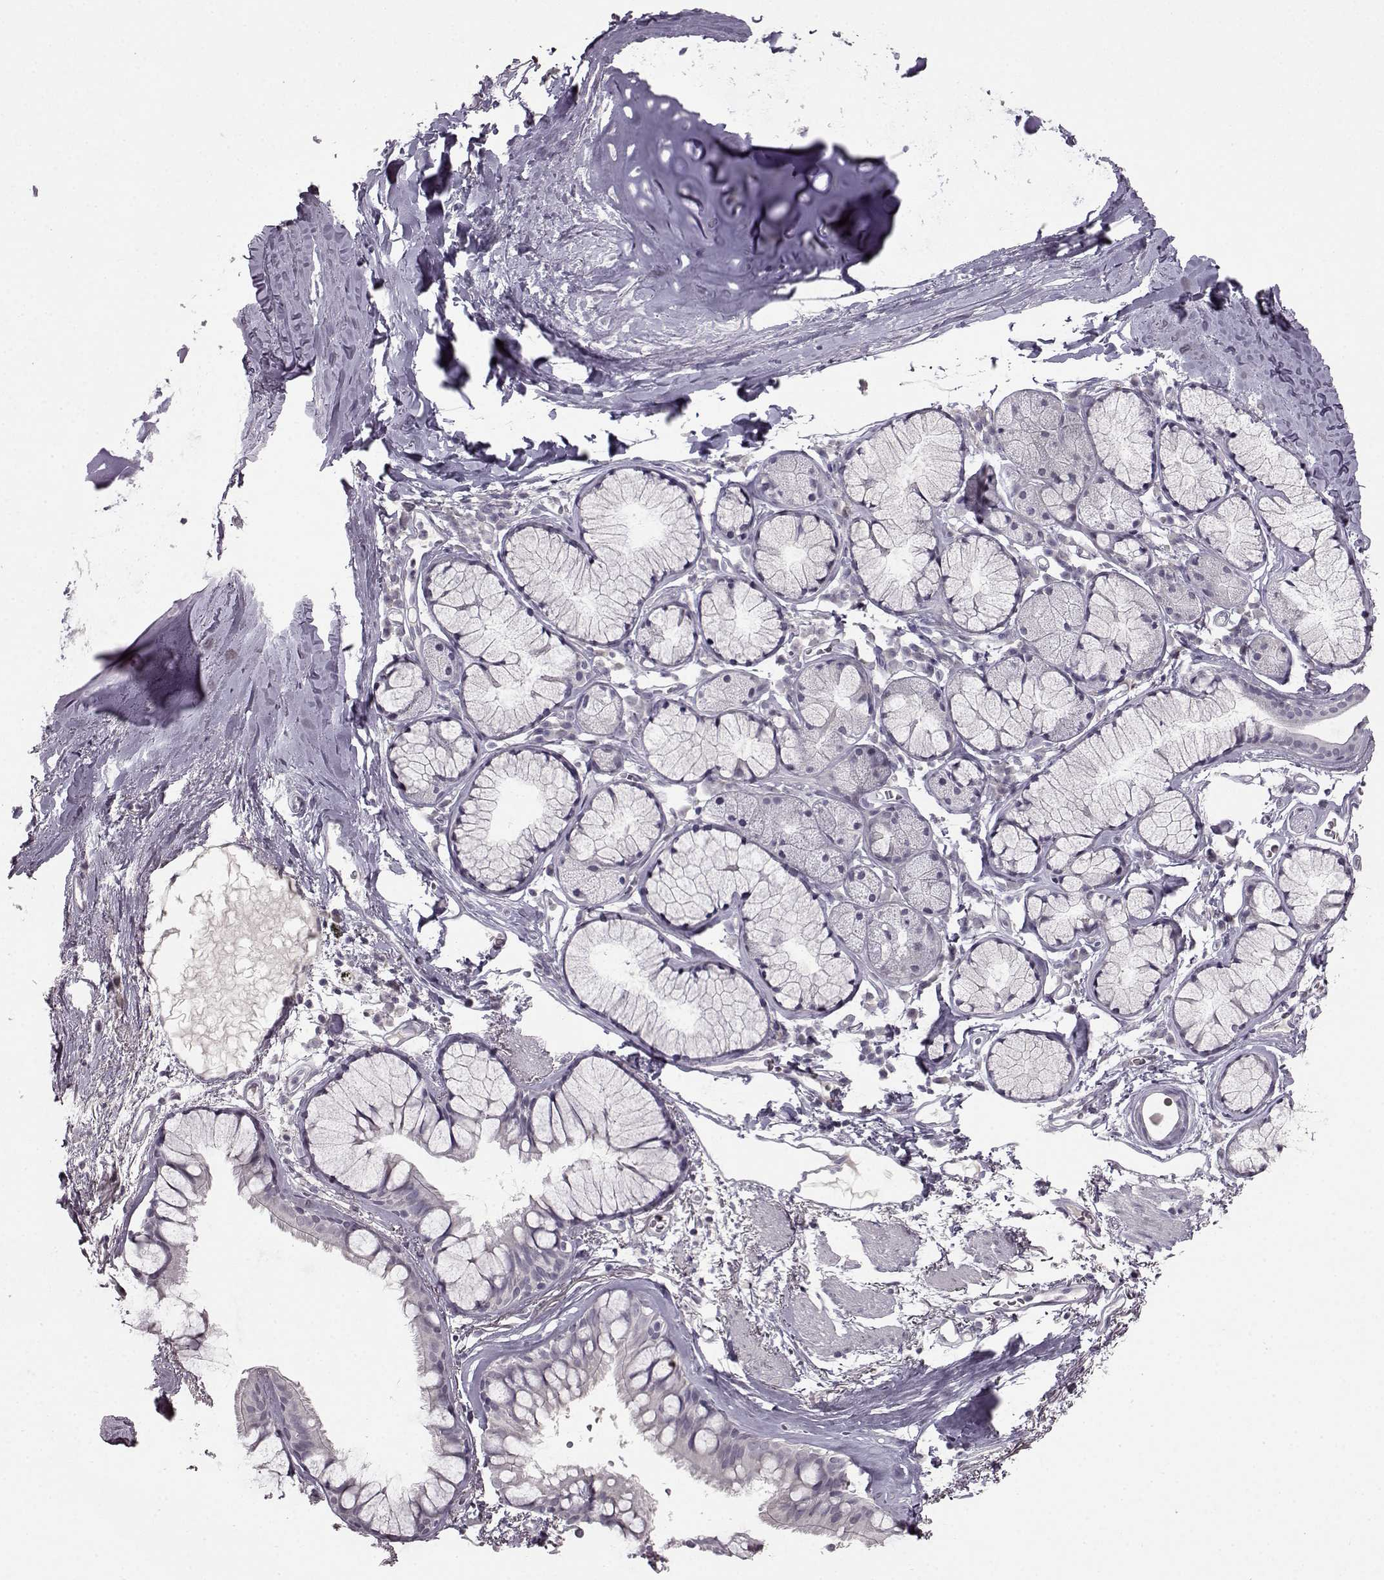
{"staining": {"intensity": "negative", "quantity": "none", "location": "none"}, "tissue": "bronchus", "cell_type": "Respiratory epithelial cells", "image_type": "normal", "snomed": [{"axis": "morphology", "description": "Normal tissue, NOS"}, {"axis": "morphology", "description": "Squamous cell carcinoma, NOS"}, {"axis": "topography", "description": "Cartilage tissue"}, {"axis": "topography", "description": "Bronchus"}], "caption": "Immunohistochemistry (IHC) of normal bronchus demonstrates no expression in respiratory epithelial cells.", "gene": "LHB", "patient": {"sex": "male", "age": 72}}